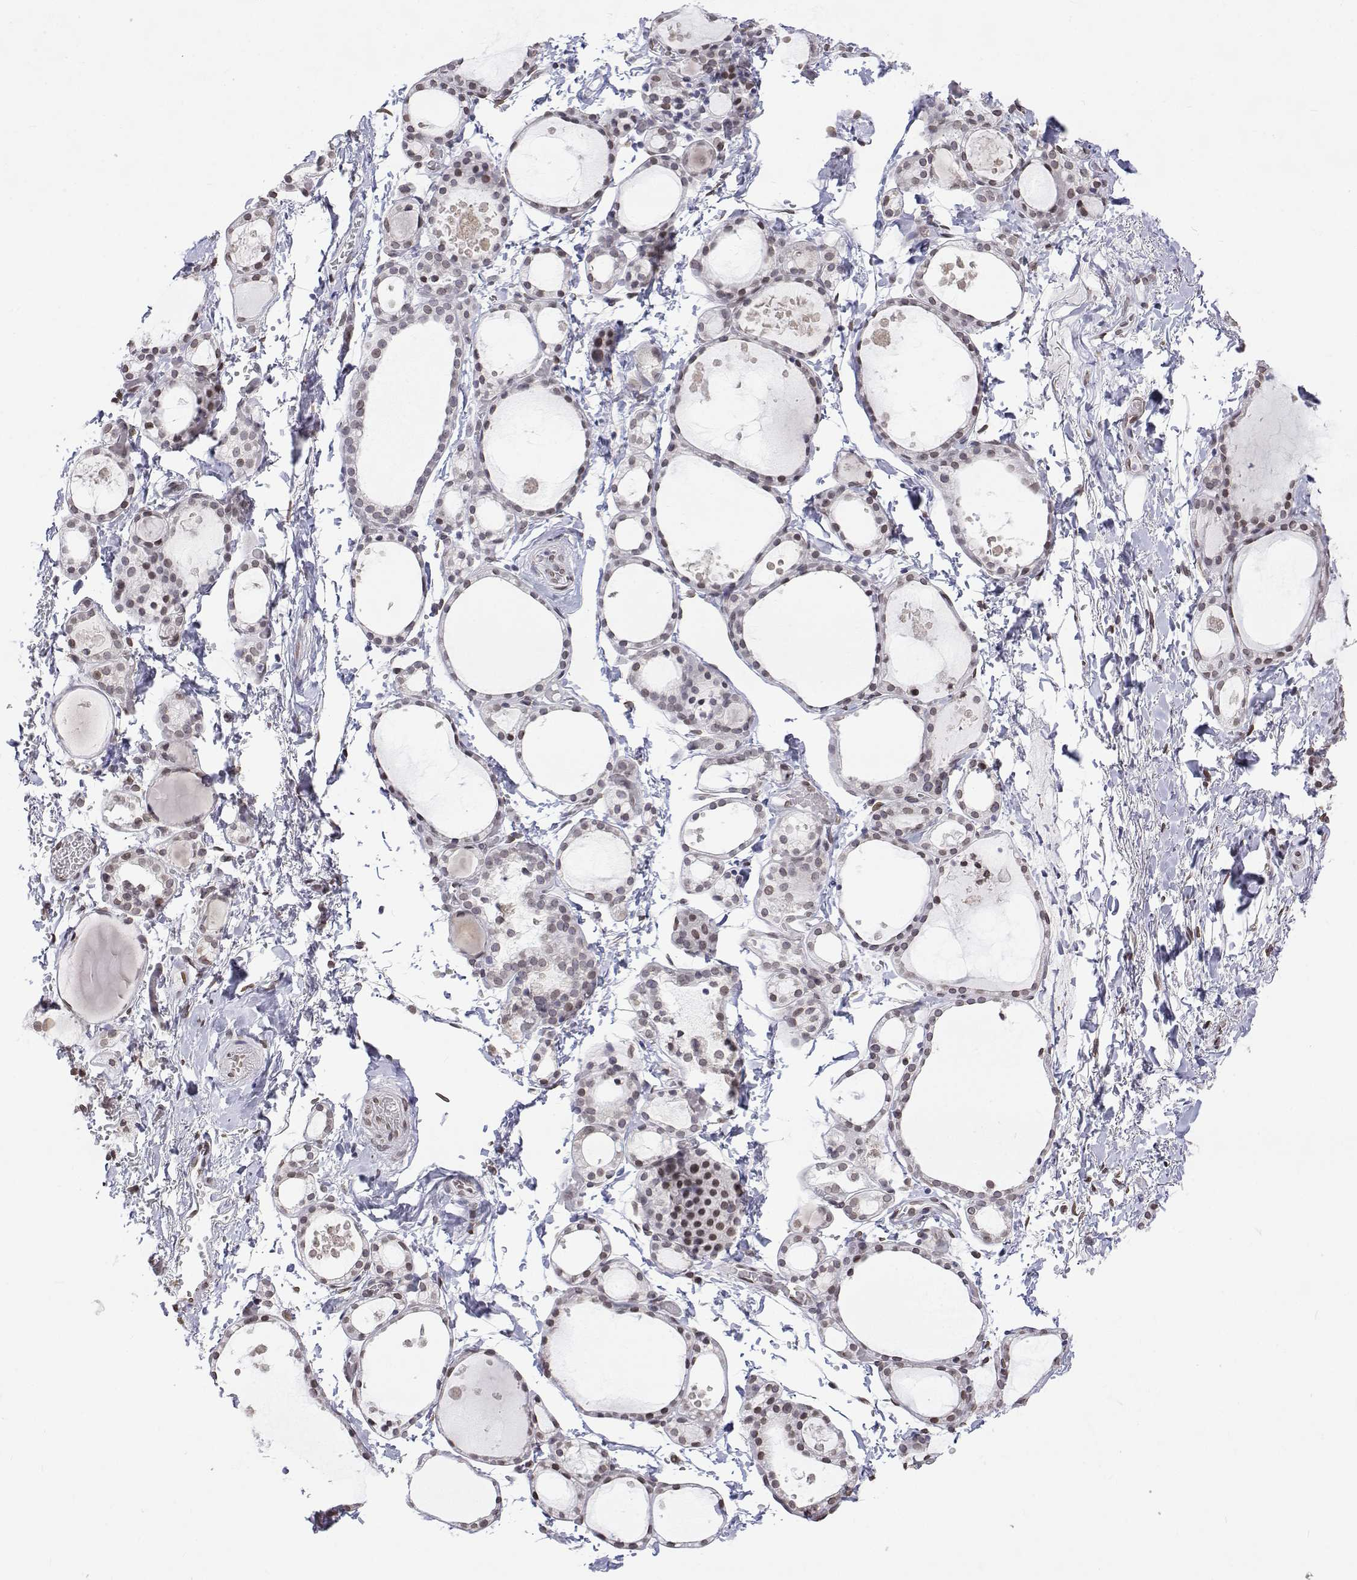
{"staining": {"intensity": "weak", "quantity": ">75%", "location": "nuclear"}, "tissue": "thyroid gland", "cell_type": "Glandular cells", "image_type": "normal", "snomed": [{"axis": "morphology", "description": "Normal tissue, NOS"}, {"axis": "topography", "description": "Thyroid gland"}], "caption": "Immunohistochemical staining of normal human thyroid gland reveals >75% levels of weak nuclear protein positivity in about >75% of glandular cells.", "gene": "ZNF532", "patient": {"sex": "male", "age": 68}}